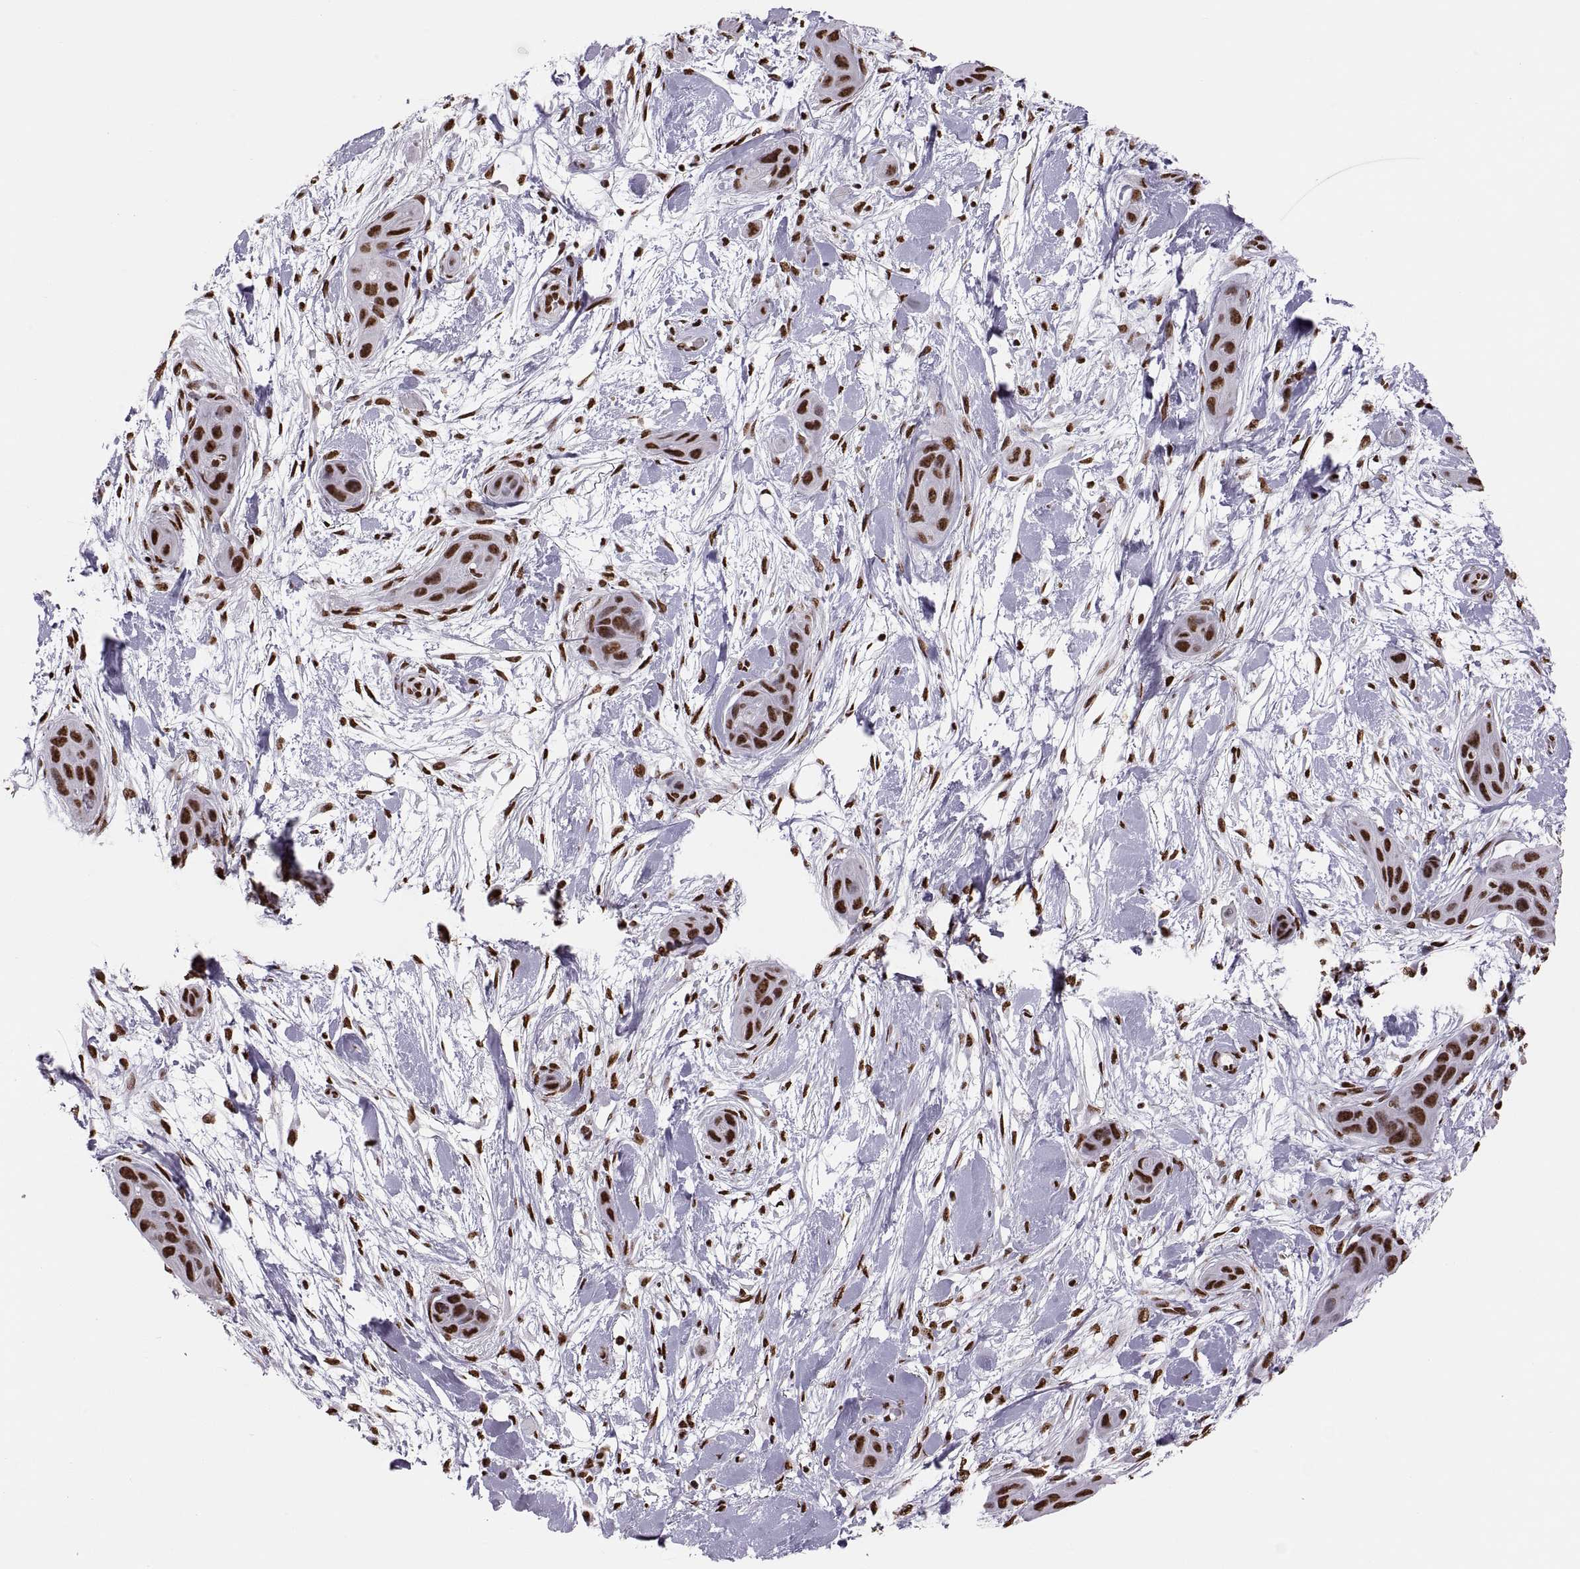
{"staining": {"intensity": "strong", "quantity": ">75%", "location": "nuclear"}, "tissue": "skin cancer", "cell_type": "Tumor cells", "image_type": "cancer", "snomed": [{"axis": "morphology", "description": "Squamous cell carcinoma, NOS"}, {"axis": "topography", "description": "Skin"}], "caption": "Strong nuclear staining for a protein is appreciated in about >75% of tumor cells of skin cancer using immunohistochemistry.", "gene": "SNAI1", "patient": {"sex": "male", "age": 79}}